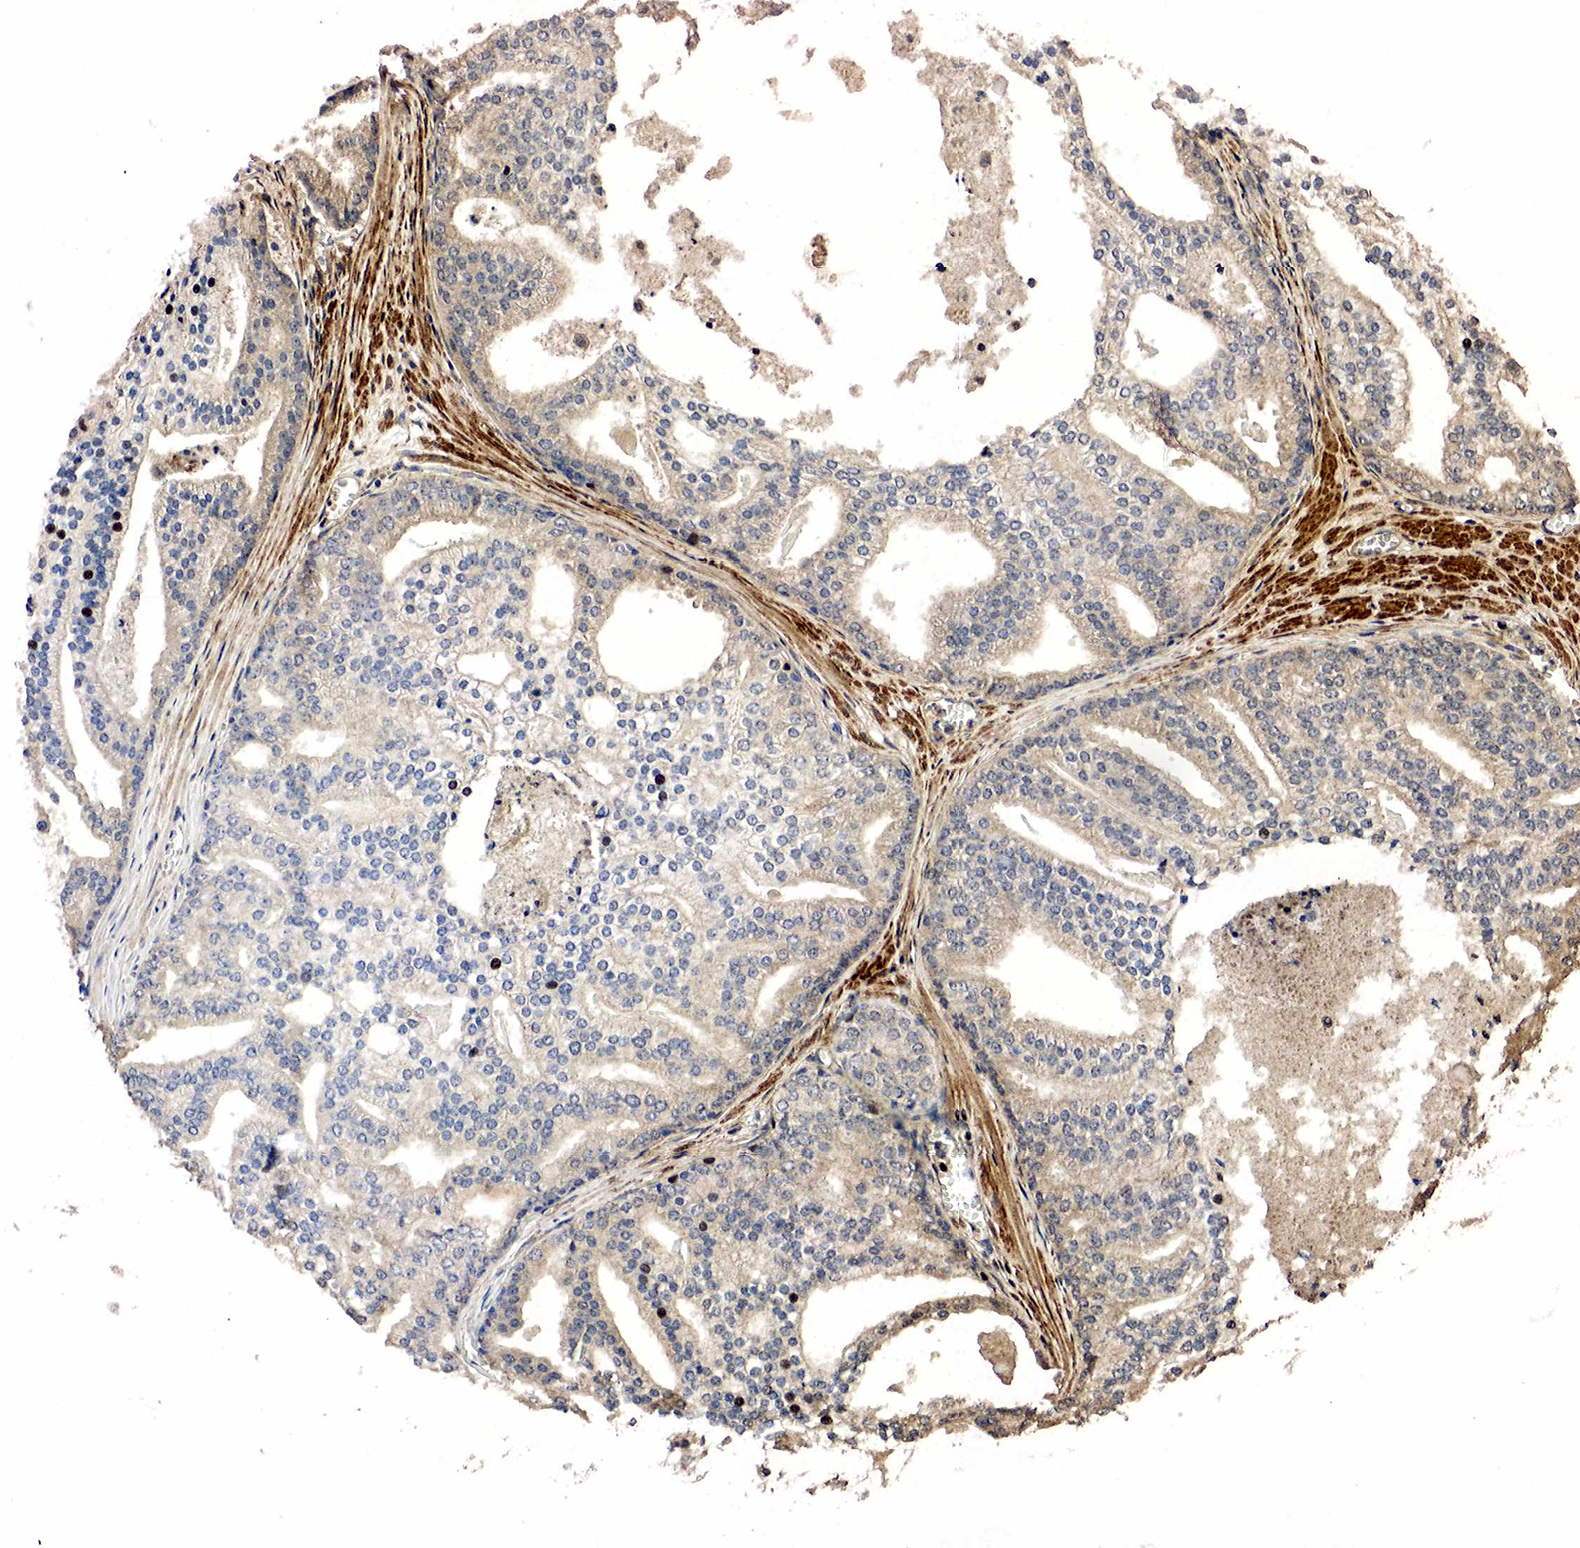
{"staining": {"intensity": "weak", "quantity": "25%-75%", "location": "cytoplasmic/membranous,nuclear"}, "tissue": "prostate cancer", "cell_type": "Tumor cells", "image_type": "cancer", "snomed": [{"axis": "morphology", "description": "Adenocarcinoma, High grade"}, {"axis": "topography", "description": "Prostate"}], "caption": "Protein expression analysis of human adenocarcinoma (high-grade) (prostate) reveals weak cytoplasmic/membranous and nuclear staining in about 25%-75% of tumor cells.", "gene": "SST", "patient": {"sex": "male", "age": 56}}